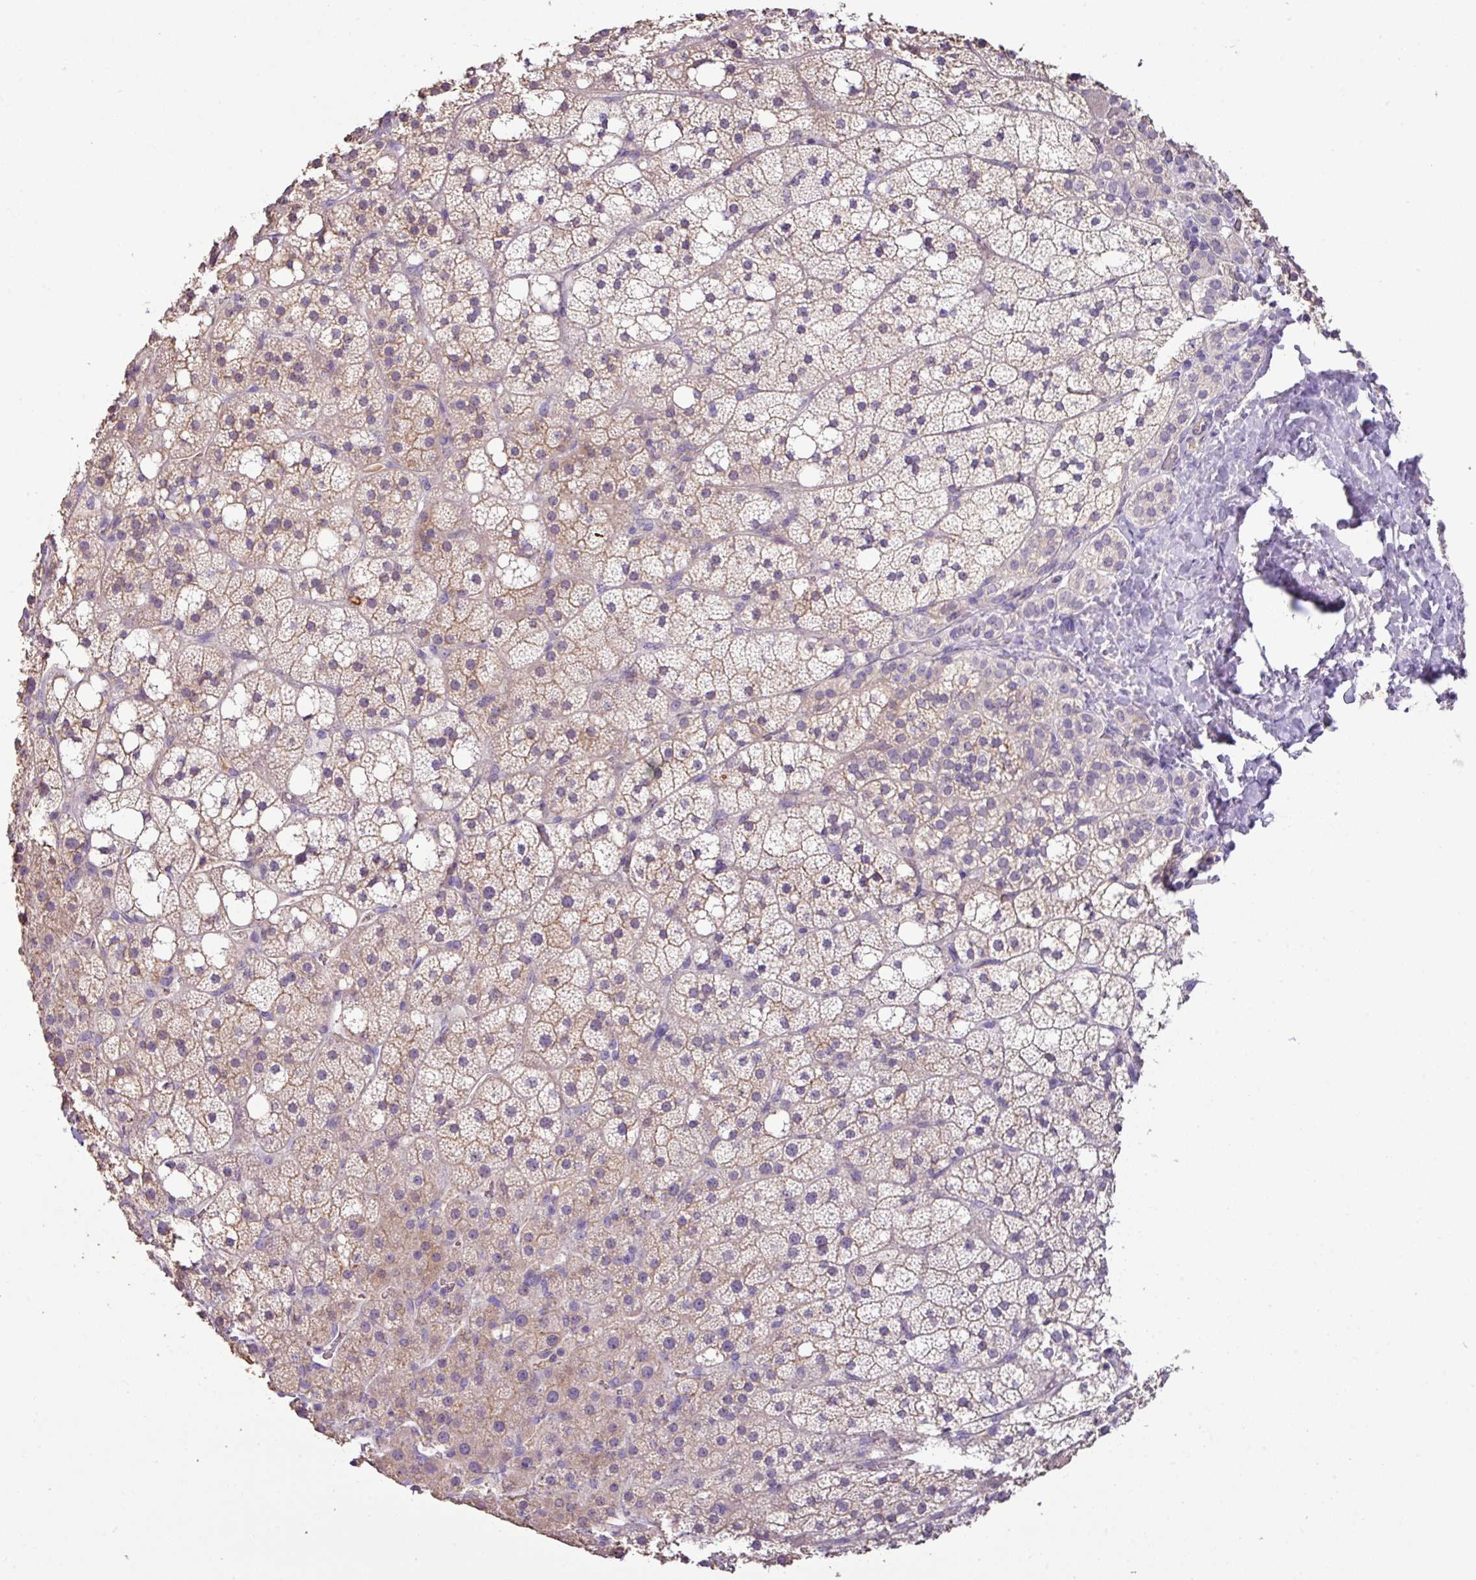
{"staining": {"intensity": "moderate", "quantity": "<25%", "location": "cytoplasmic/membranous"}, "tissue": "adrenal gland", "cell_type": "Glandular cells", "image_type": "normal", "snomed": [{"axis": "morphology", "description": "Normal tissue, NOS"}, {"axis": "topography", "description": "Adrenal gland"}], "caption": "DAB immunohistochemical staining of benign adrenal gland displays moderate cytoplasmic/membranous protein expression in approximately <25% of glandular cells. (Stains: DAB in brown, nuclei in blue, Microscopy: brightfield microscopy at high magnification).", "gene": "AGR3", "patient": {"sex": "male", "age": 53}}